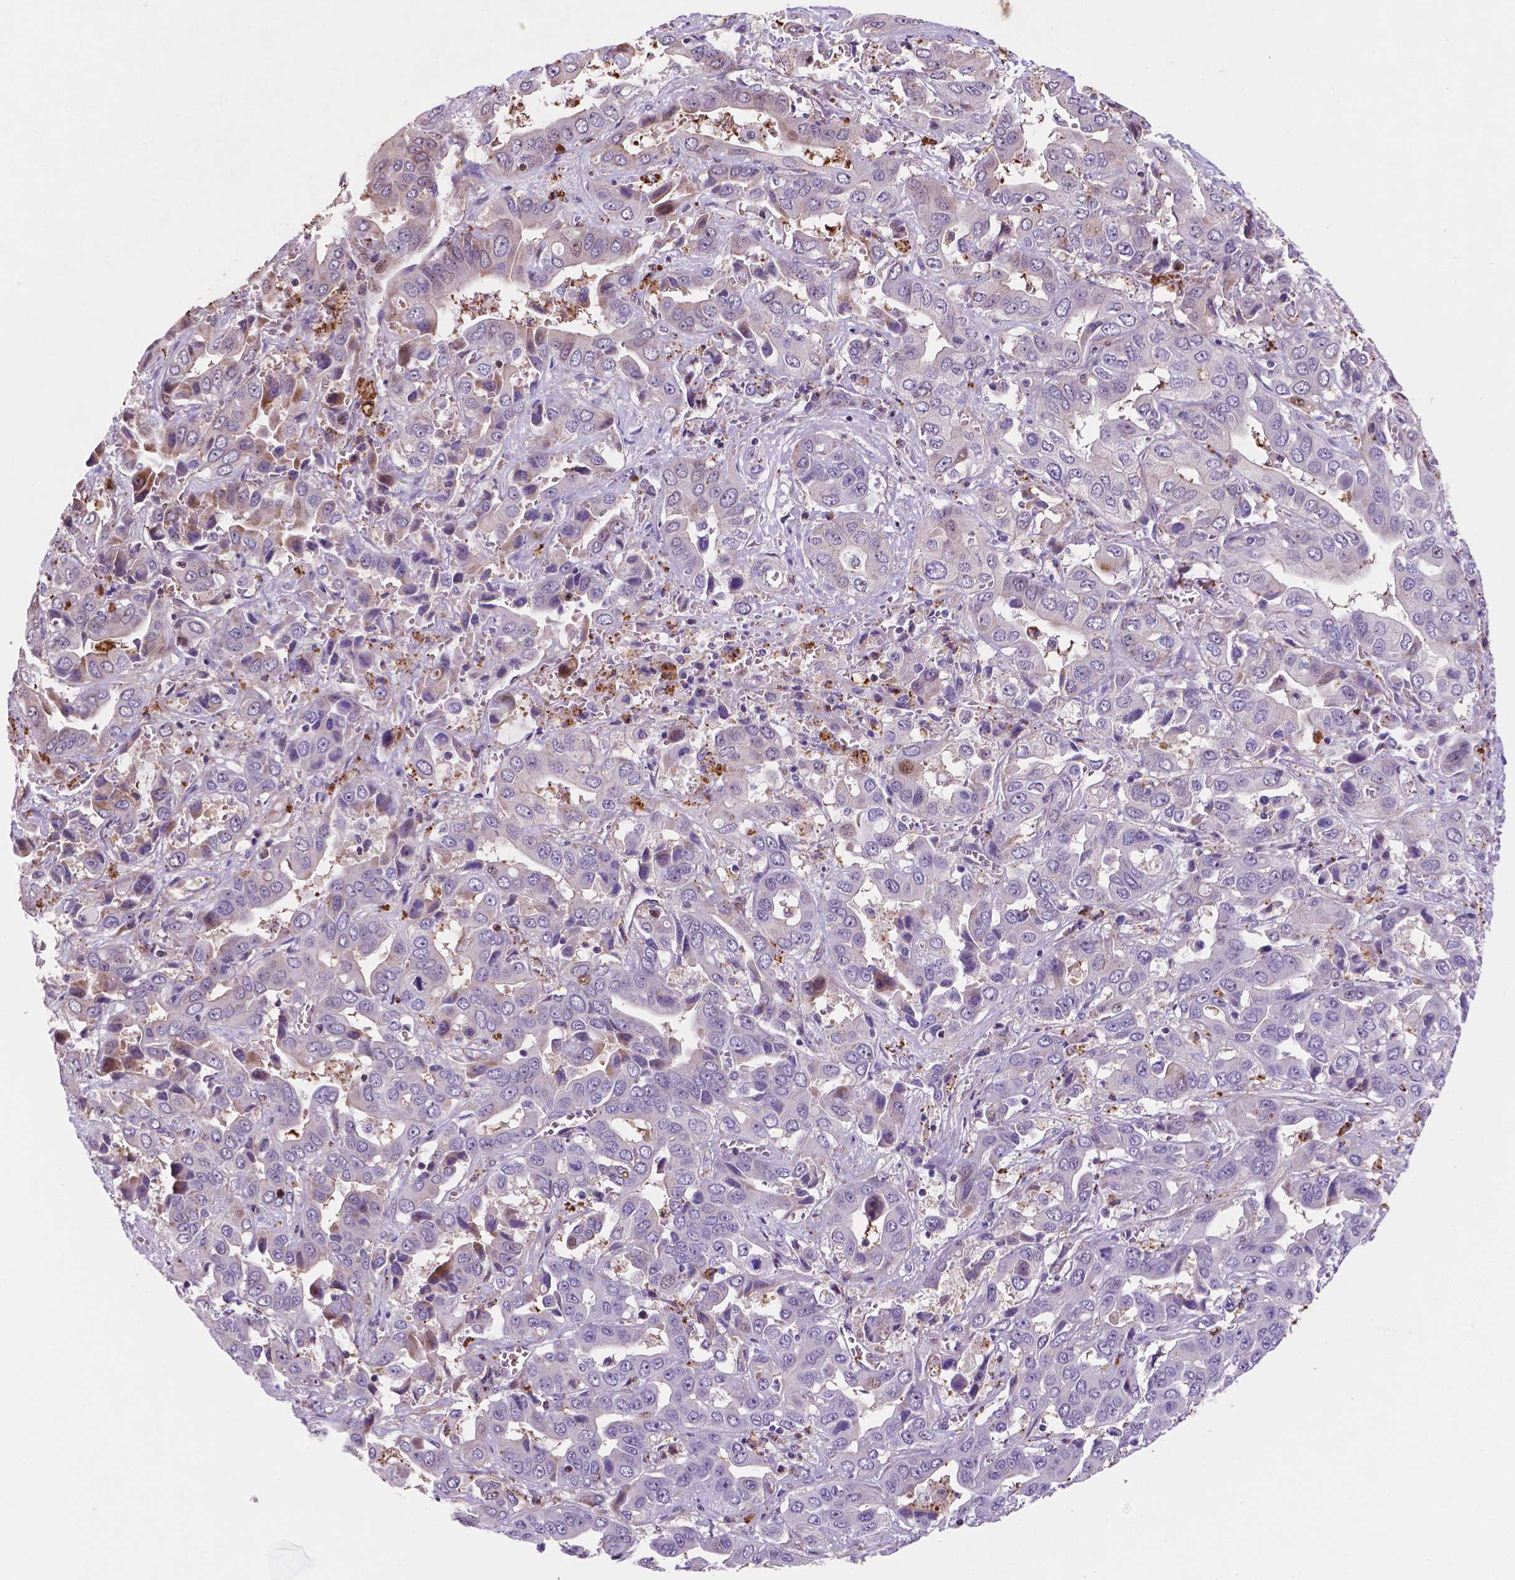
{"staining": {"intensity": "negative", "quantity": "none", "location": "none"}, "tissue": "liver cancer", "cell_type": "Tumor cells", "image_type": "cancer", "snomed": [{"axis": "morphology", "description": "Cholangiocarcinoma"}, {"axis": "topography", "description": "Liver"}], "caption": "Immunohistochemistry (IHC) of human liver cancer (cholangiocarcinoma) demonstrates no positivity in tumor cells. The staining is performed using DAB (3,3'-diaminobenzidine) brown chromogen with nuclei counter-stained in using hematoxylin.", "gene": "TM4SF20", "patient": {"sex": "female", "age": 52}}